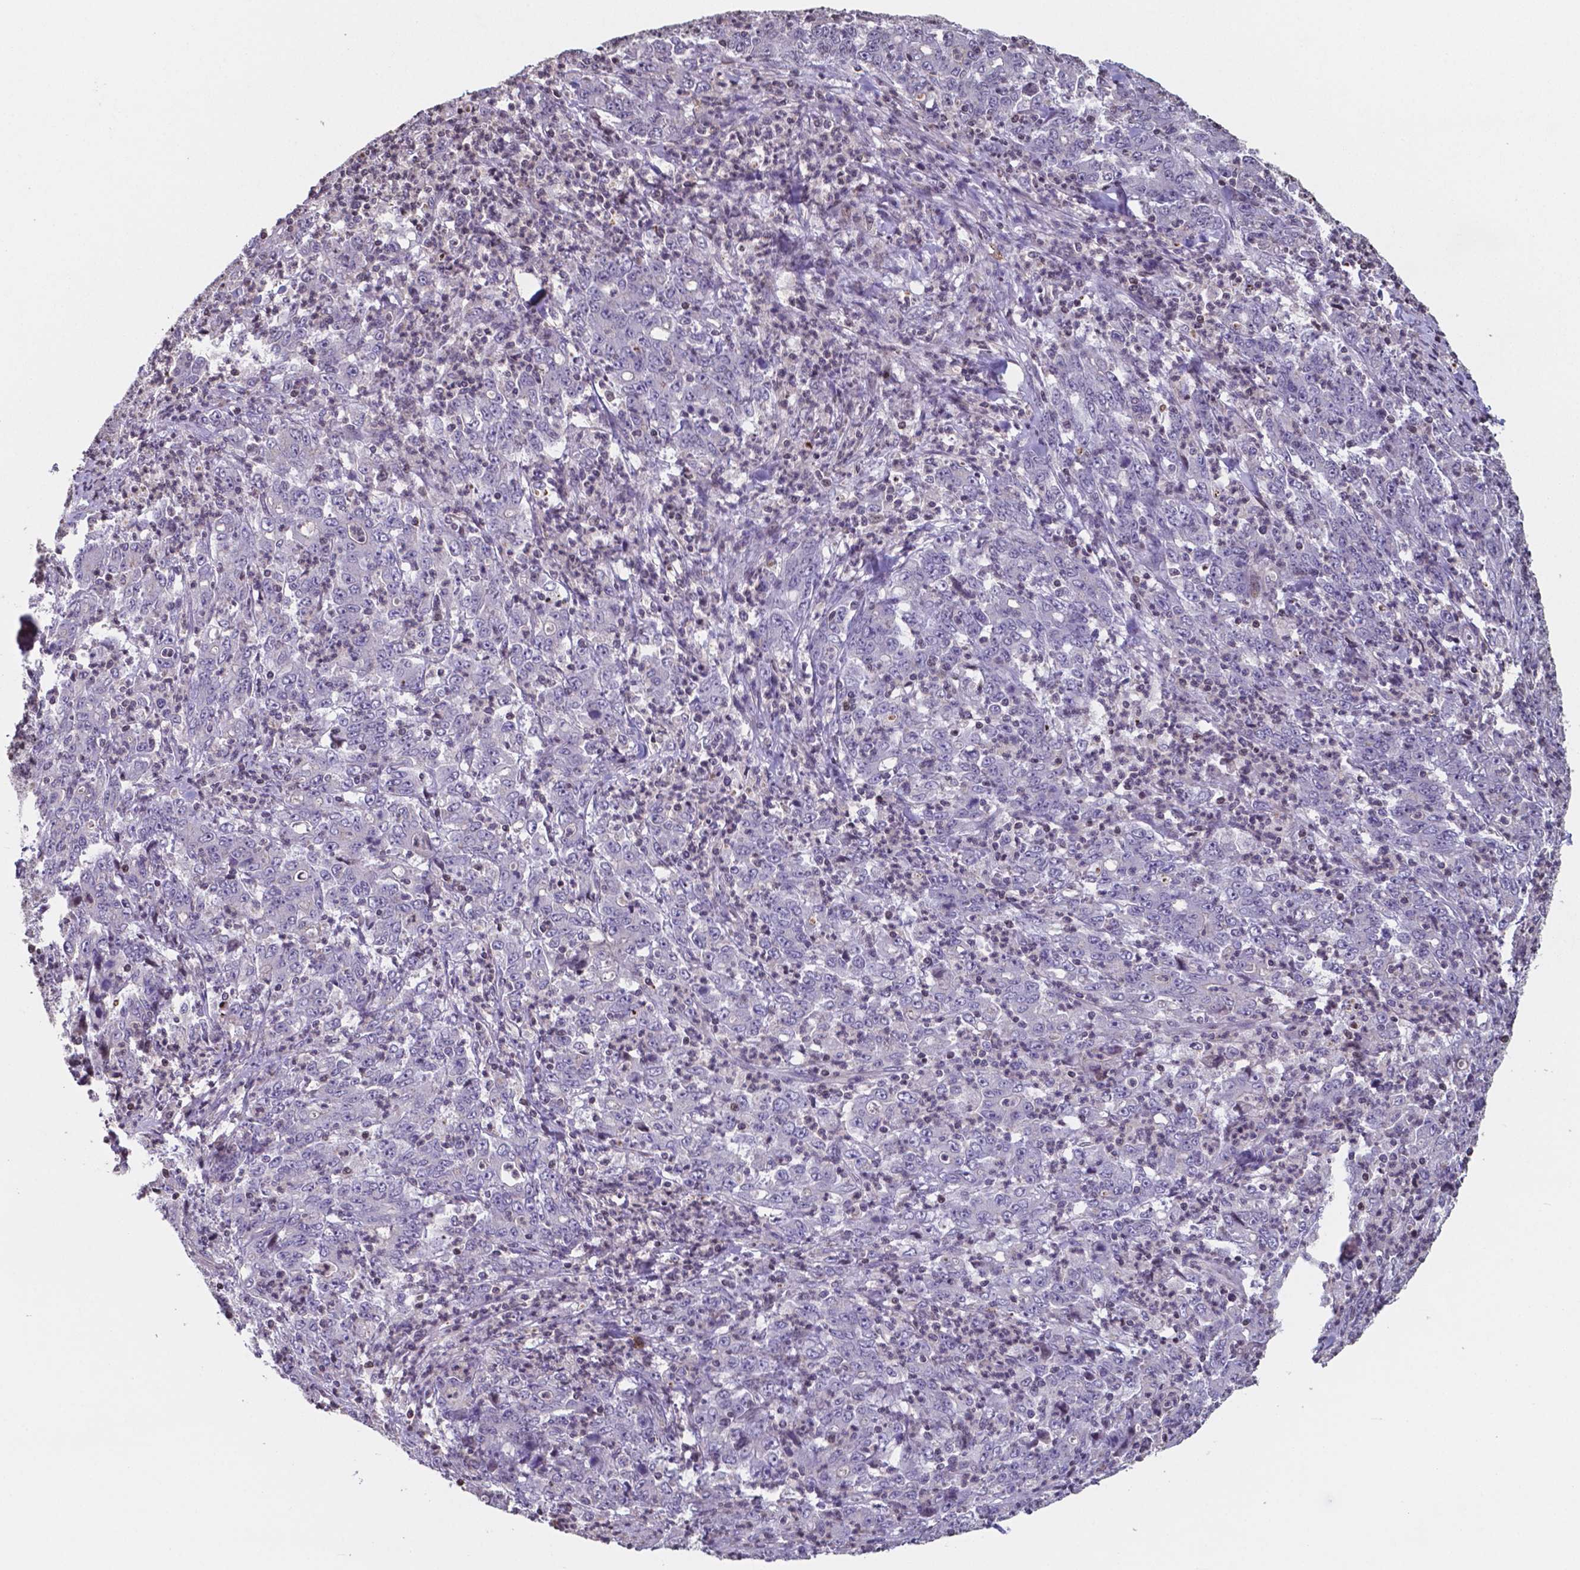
{"staining": {"intensity": "negative", "quantity": "none", "location": "none"}, "tissue": "stomach cancer", "cell_type": "Tumor cells", "image_type": "cancer", "snomed": [{"axis": "morphology", "description": "Adenocarcinoma, NOS"}, {"axis": "topography", "description": "Stomach, lower"}], "caption": "Micrograph shows no protein expression in tumor cells of adenocarcinoma (stomach) tissue.", "gene": "MLC1", "patient": {"sex": "female", "age": 71}}